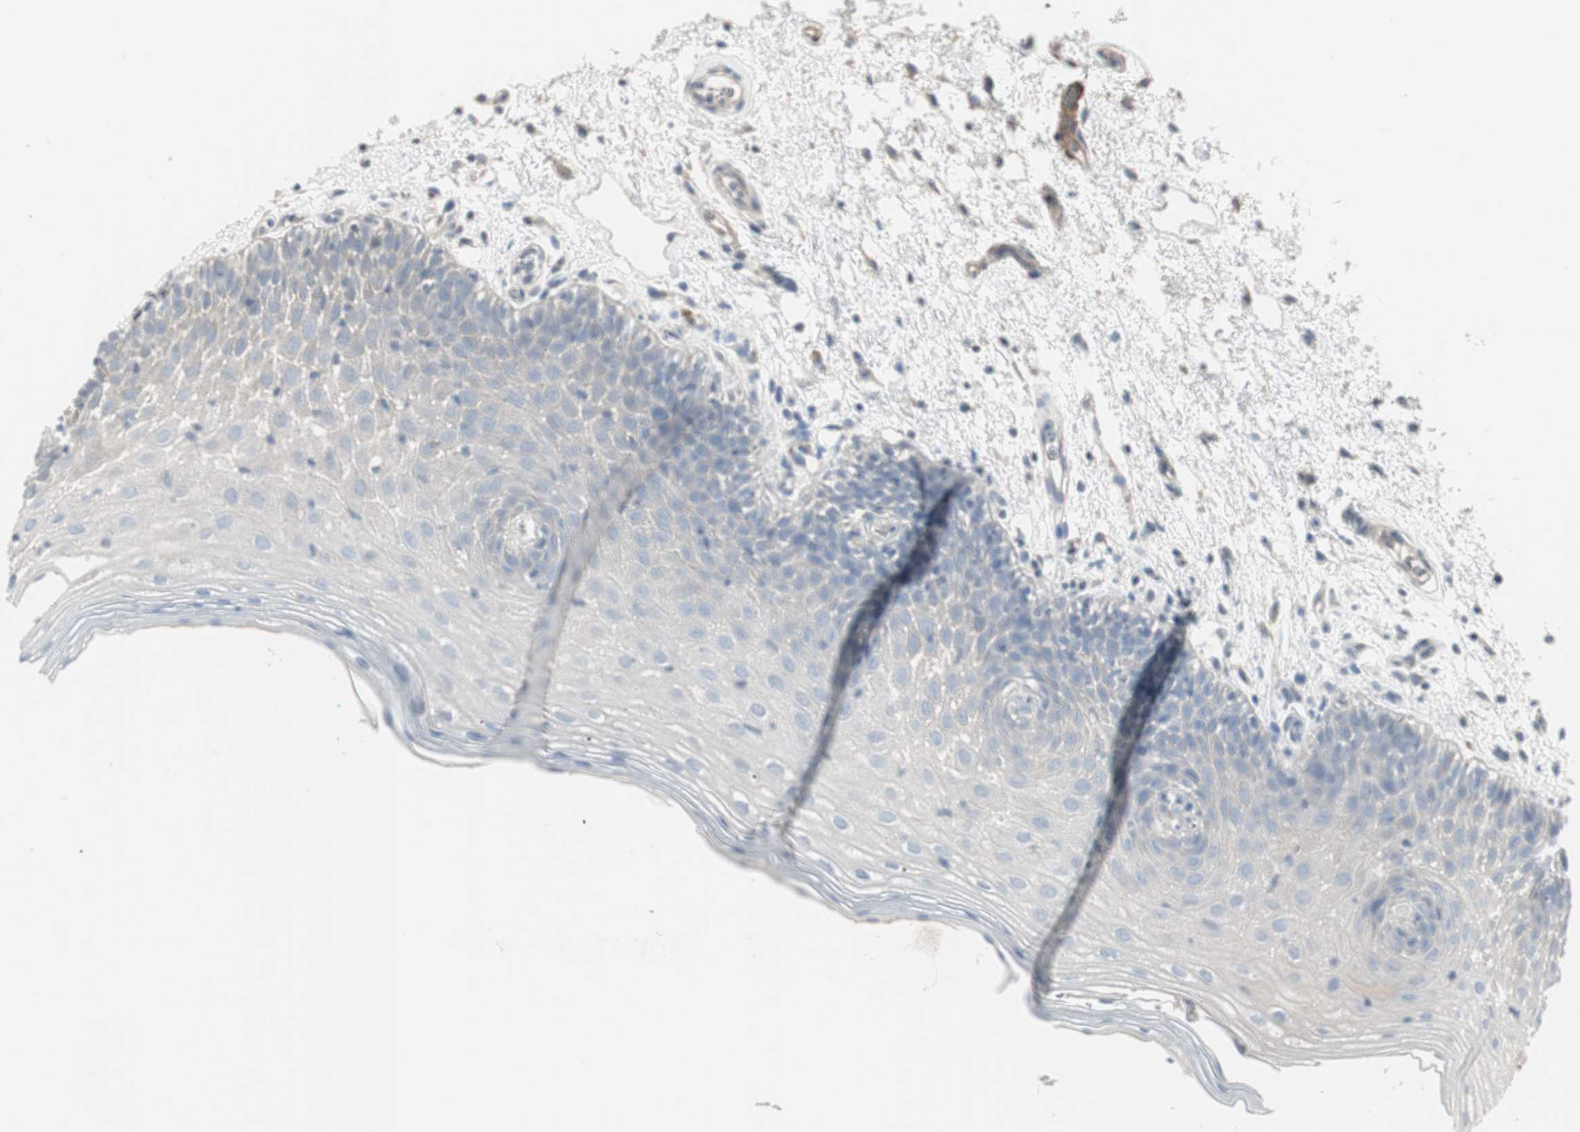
{"staining": {"intensity": "moderate", "quantity": "<25%", "location": "cytoplasmic/membranous"}, "tissue": "oral mucosa", "cell_type": "Squamous epithelial cells", "image_type": "normal", "snomed": [{"axis": "morphology", "description": "Normal tissue, NOS"}, {"axis": "morphology", "description": "Squamous cell carcinoma, NOS"}, {"axis": "topography", "description": "Skeletal muscle"}, {"axis": "topography", "description": "Oral tissue"}], "caption": "IHC staining of benign oral mucosa, which demonstrates low levels of moderate cytoplasmic/membranous expression in about <25% of squamous epithelial cells indicating moderate cytoplasmic/membranous protein staining. The staining was performed using DAB (3,3'-diaminobenzidine) (brown) for protein detection and nuclei were counterstained in hematoxylin (blue).", "gene": "DMPK", "patient": {"sex": "male", "age": 71}}